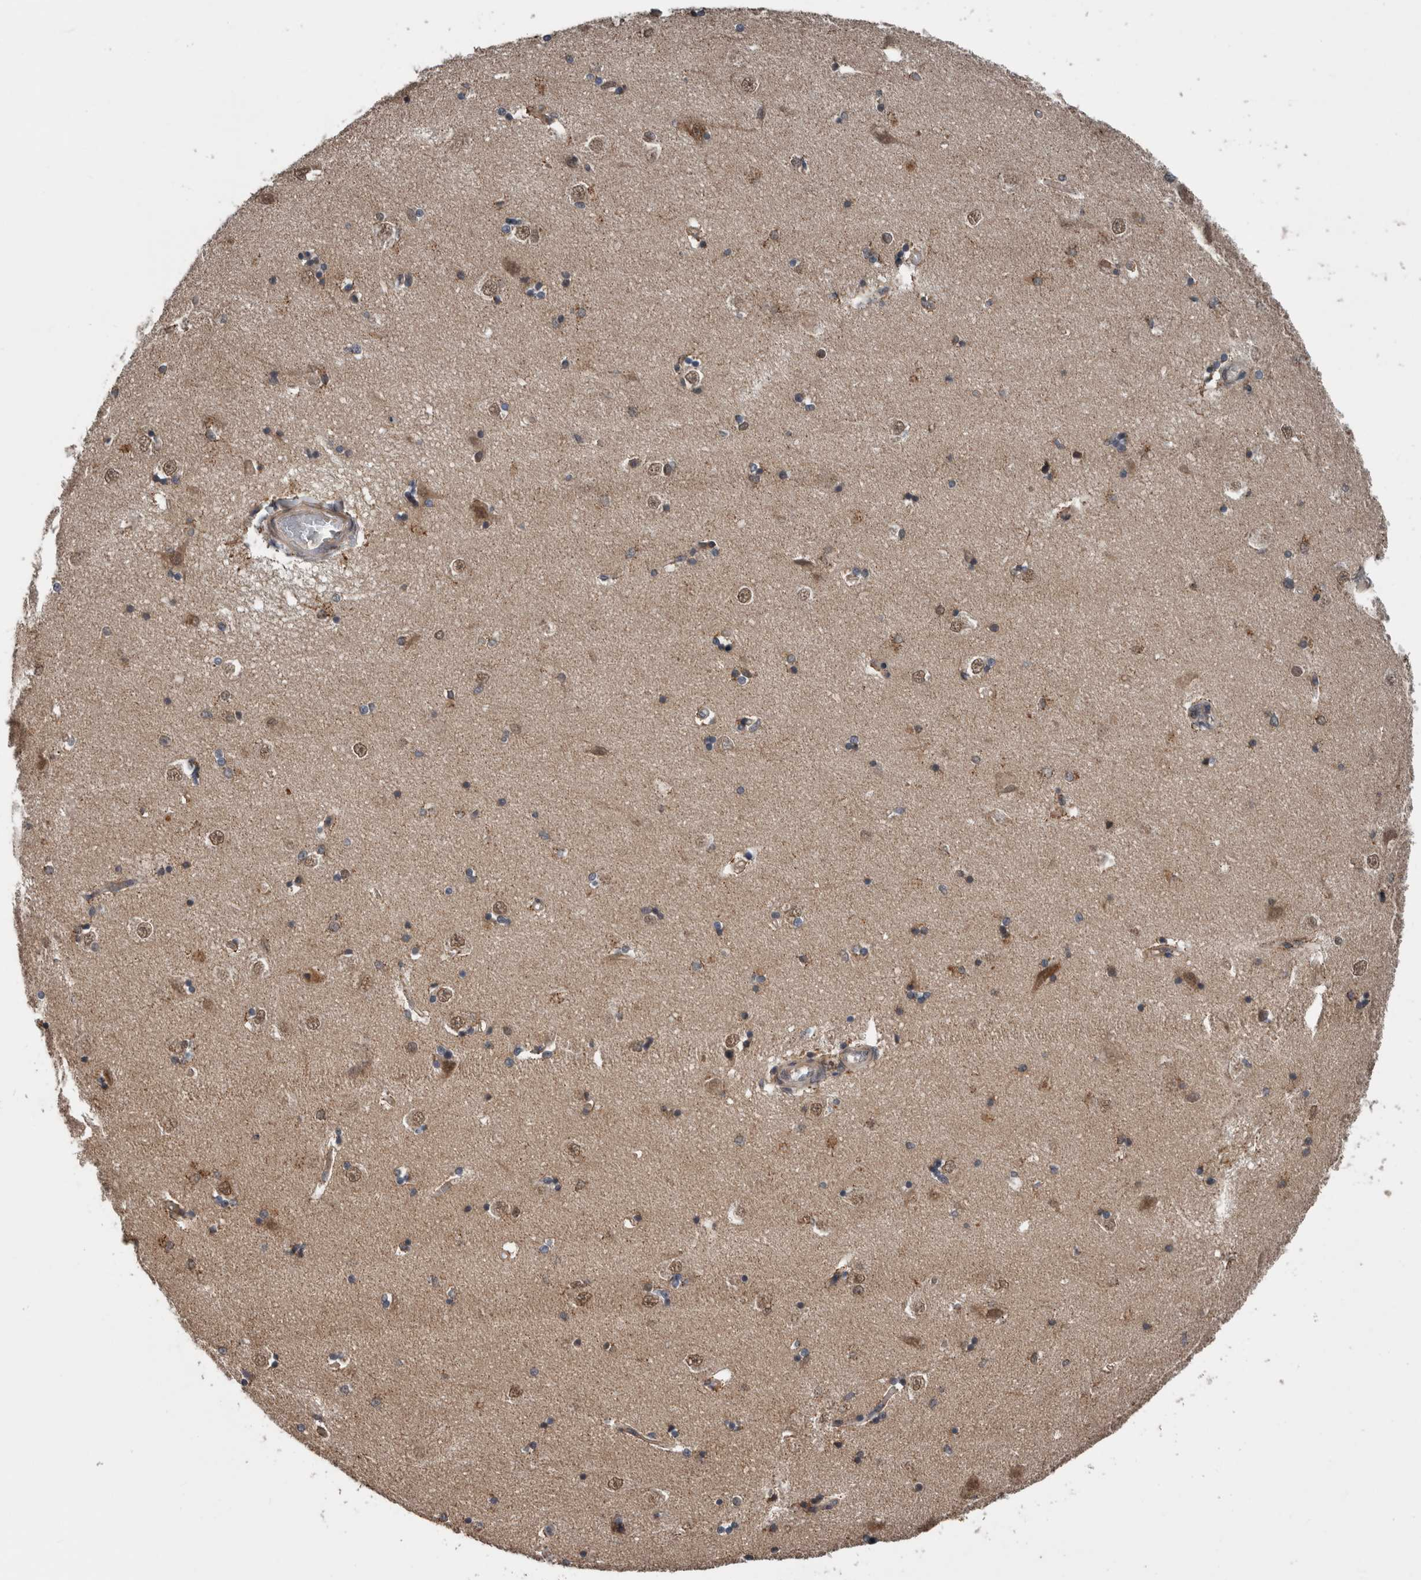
{"staining": {"intensity": "moderate", "quantity": "25%-75%", "location": "cytoplasmic/membranous"}, "tissue": "hippocampus", "cell_type": "Glial cells", "image_type": "normal", "snomed": [{"axis": "morphology", "description": "Normal tissue, NOS"}, {"axis": "topography", "description": "Hippocampus"}], "caption": "Hippocampus stained for a protein shows moderate cytoplasmic/membranous positivity in glial cells. The staining was performed using DAB to visualize the protein expression in brown, while the nuclei were stained in blue with hematoxylin (Magnification: 20x).", "gene": "RIOK3", "patient": {"sex": "male", "age": 45}}